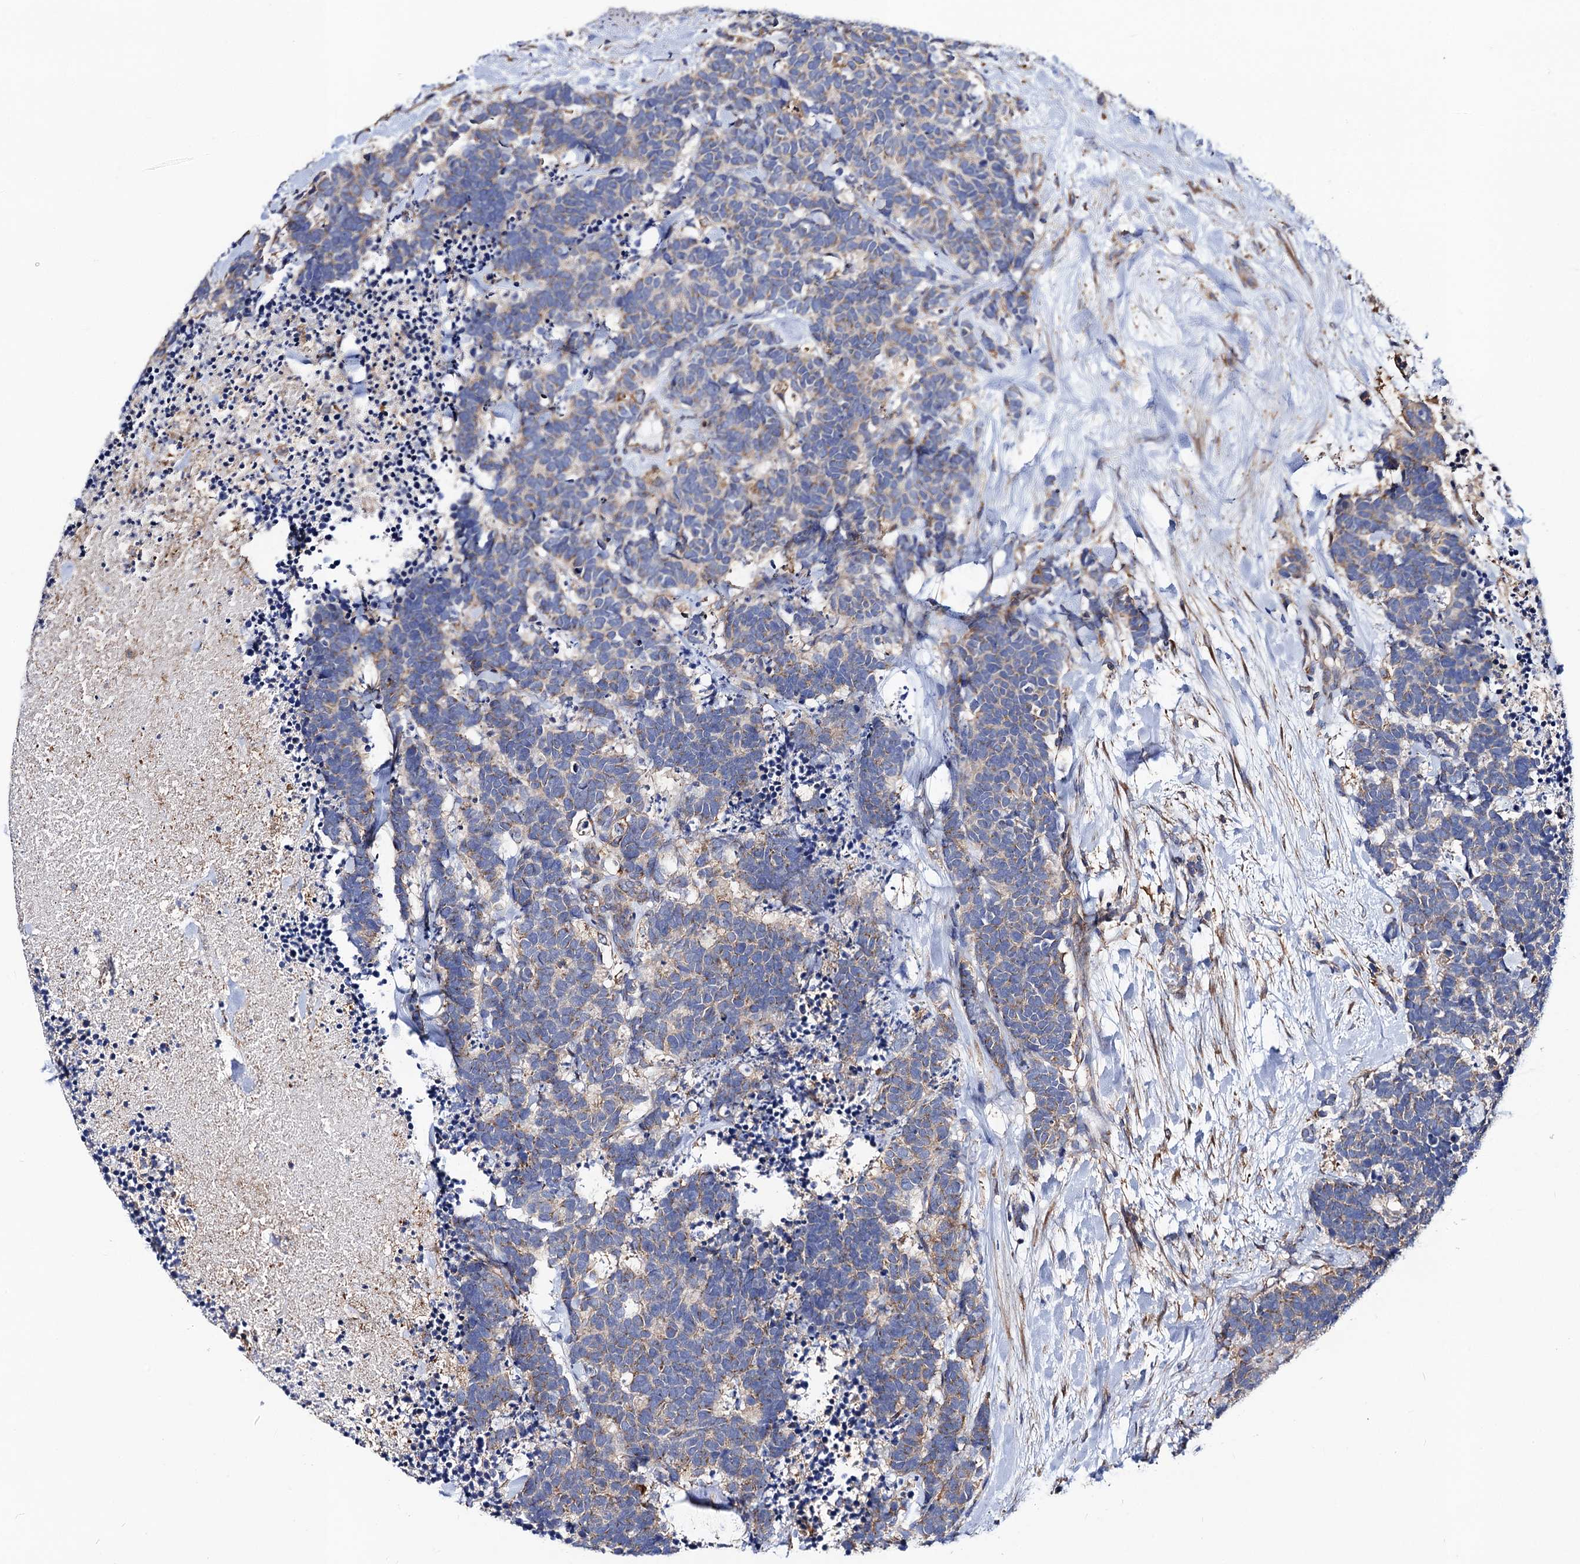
{"staining": {"intensity": "moderate", "quantity": "<25%", "location": "cytoplasmic/membranous"}, "tissue": "carcinoid", "cell_type": "Tumor cells", "image_type": "cancer", "snomed": [{"axis": "morphology", "description": "Carcinoma, NOS"}, {"axis": "morphology", "description": "Carcinoid, malignant, NOS"}, {"axis": "topography", "description": "Prostate"}], "caption": "Carcinoma stained for a protein displays moderate cytoplasmic/membranous positivity in tumor cells. (Stains: DAB in brown, nuclei in blue, Microscopy: brightfield microscopy at high magnification).", "gene": "DYDC1", "patient": {"sex": "male", "age": 57}}